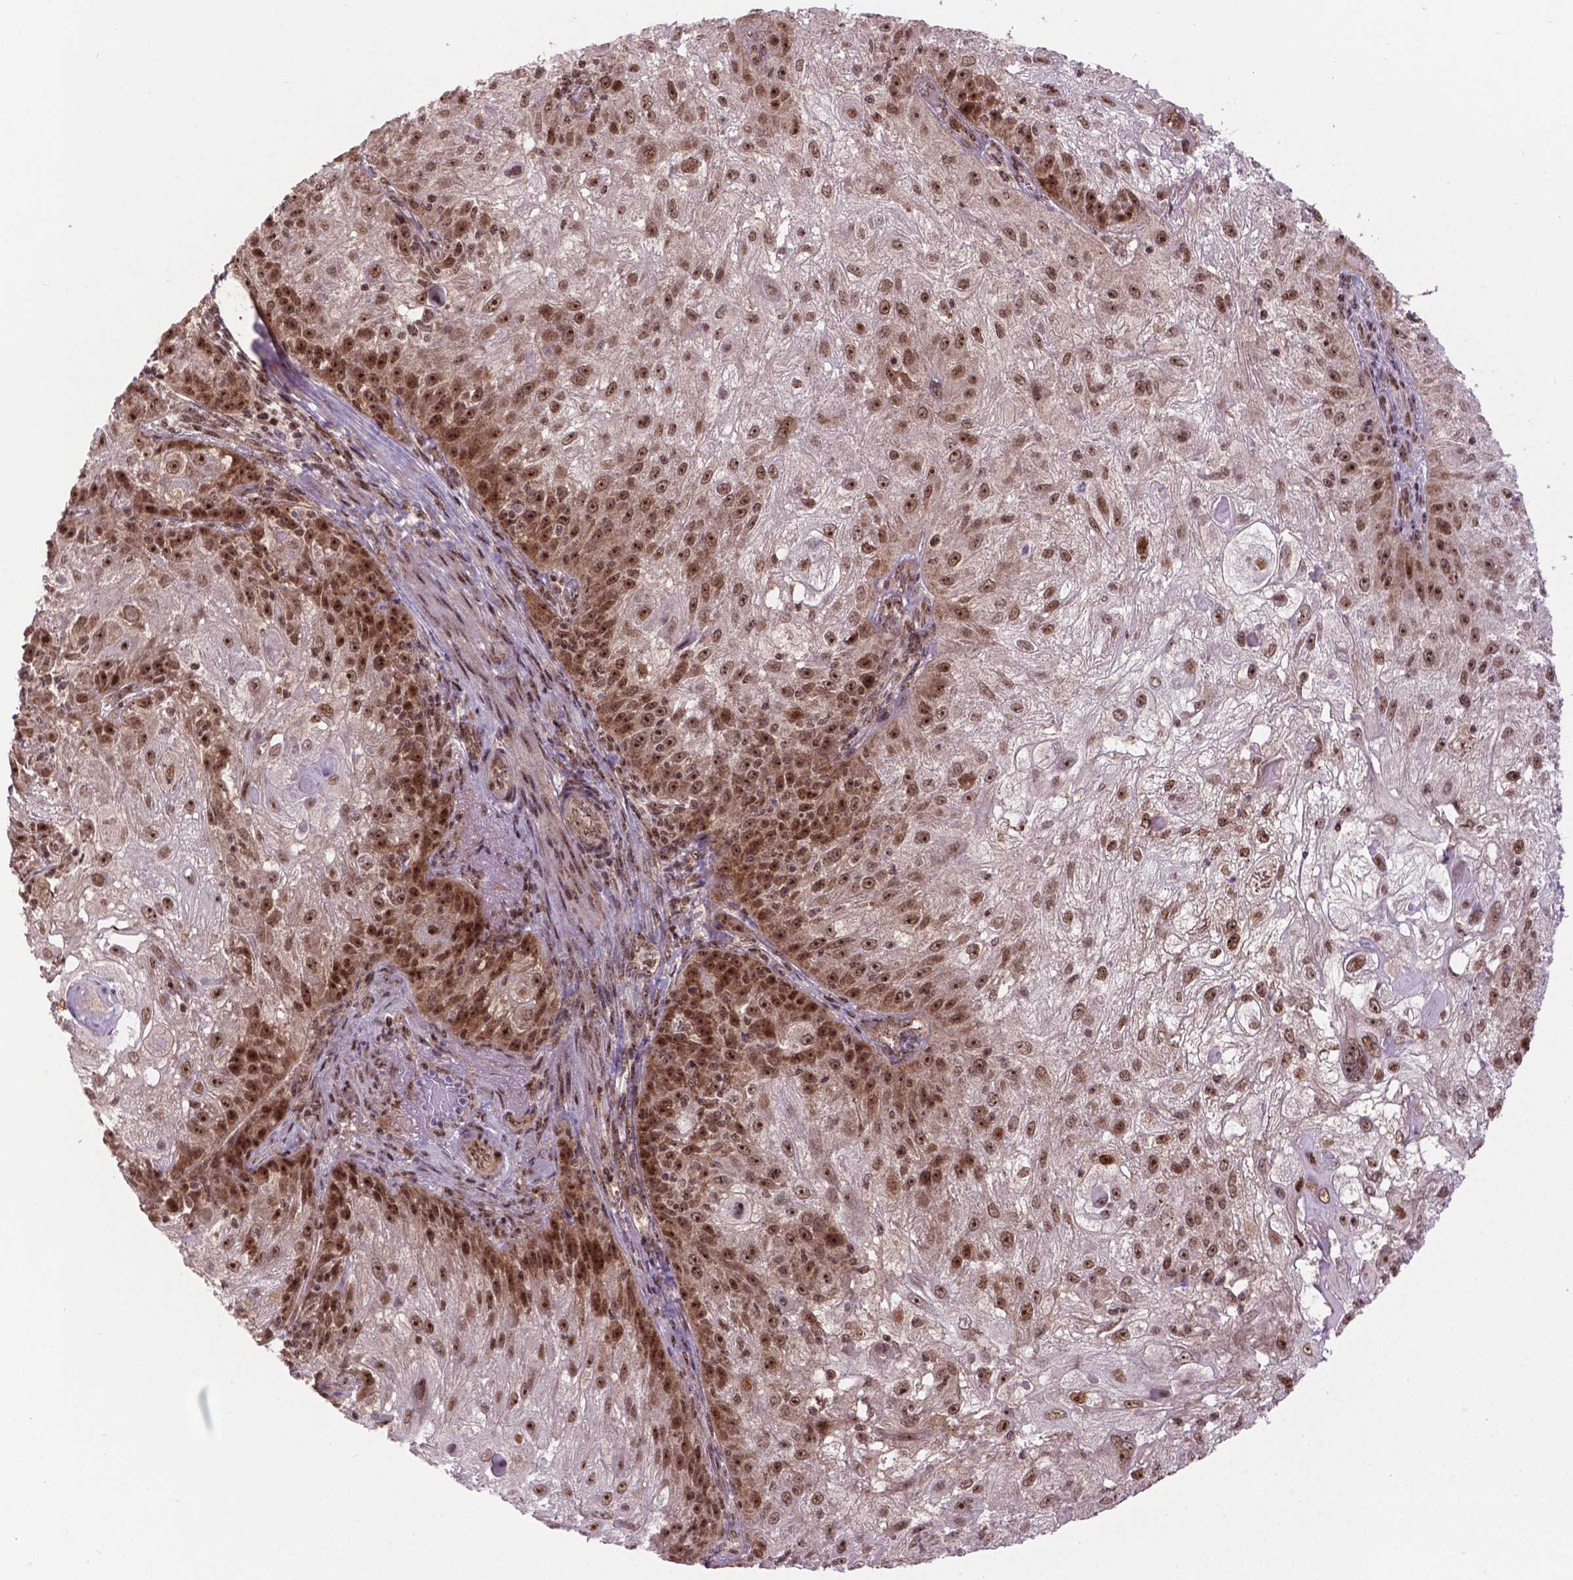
{"staining": {"intensity": "moderate", "quantity": ">75%", "location": "nuclear"}, "tissue": "skin cancer", "cell_type": "Tumor cells", "image_type": "cancer", "snomed": [{"axis": "morphology", "description": "Normal tissue, NOS"}, {"axis": "morphology", "description": "Squamous cell carcinoma, NOS"}, {"axis": "topography", "description": "Skin"}], "caption": "DAB immunohistochemical staining of skin cancer (squamous cell carcinoma) shows moderate nuclear protein staining in approximately >75% of tumor cells.", "gene": "CSNK2A1", "patient": {"sex": "female", "age": 83}}